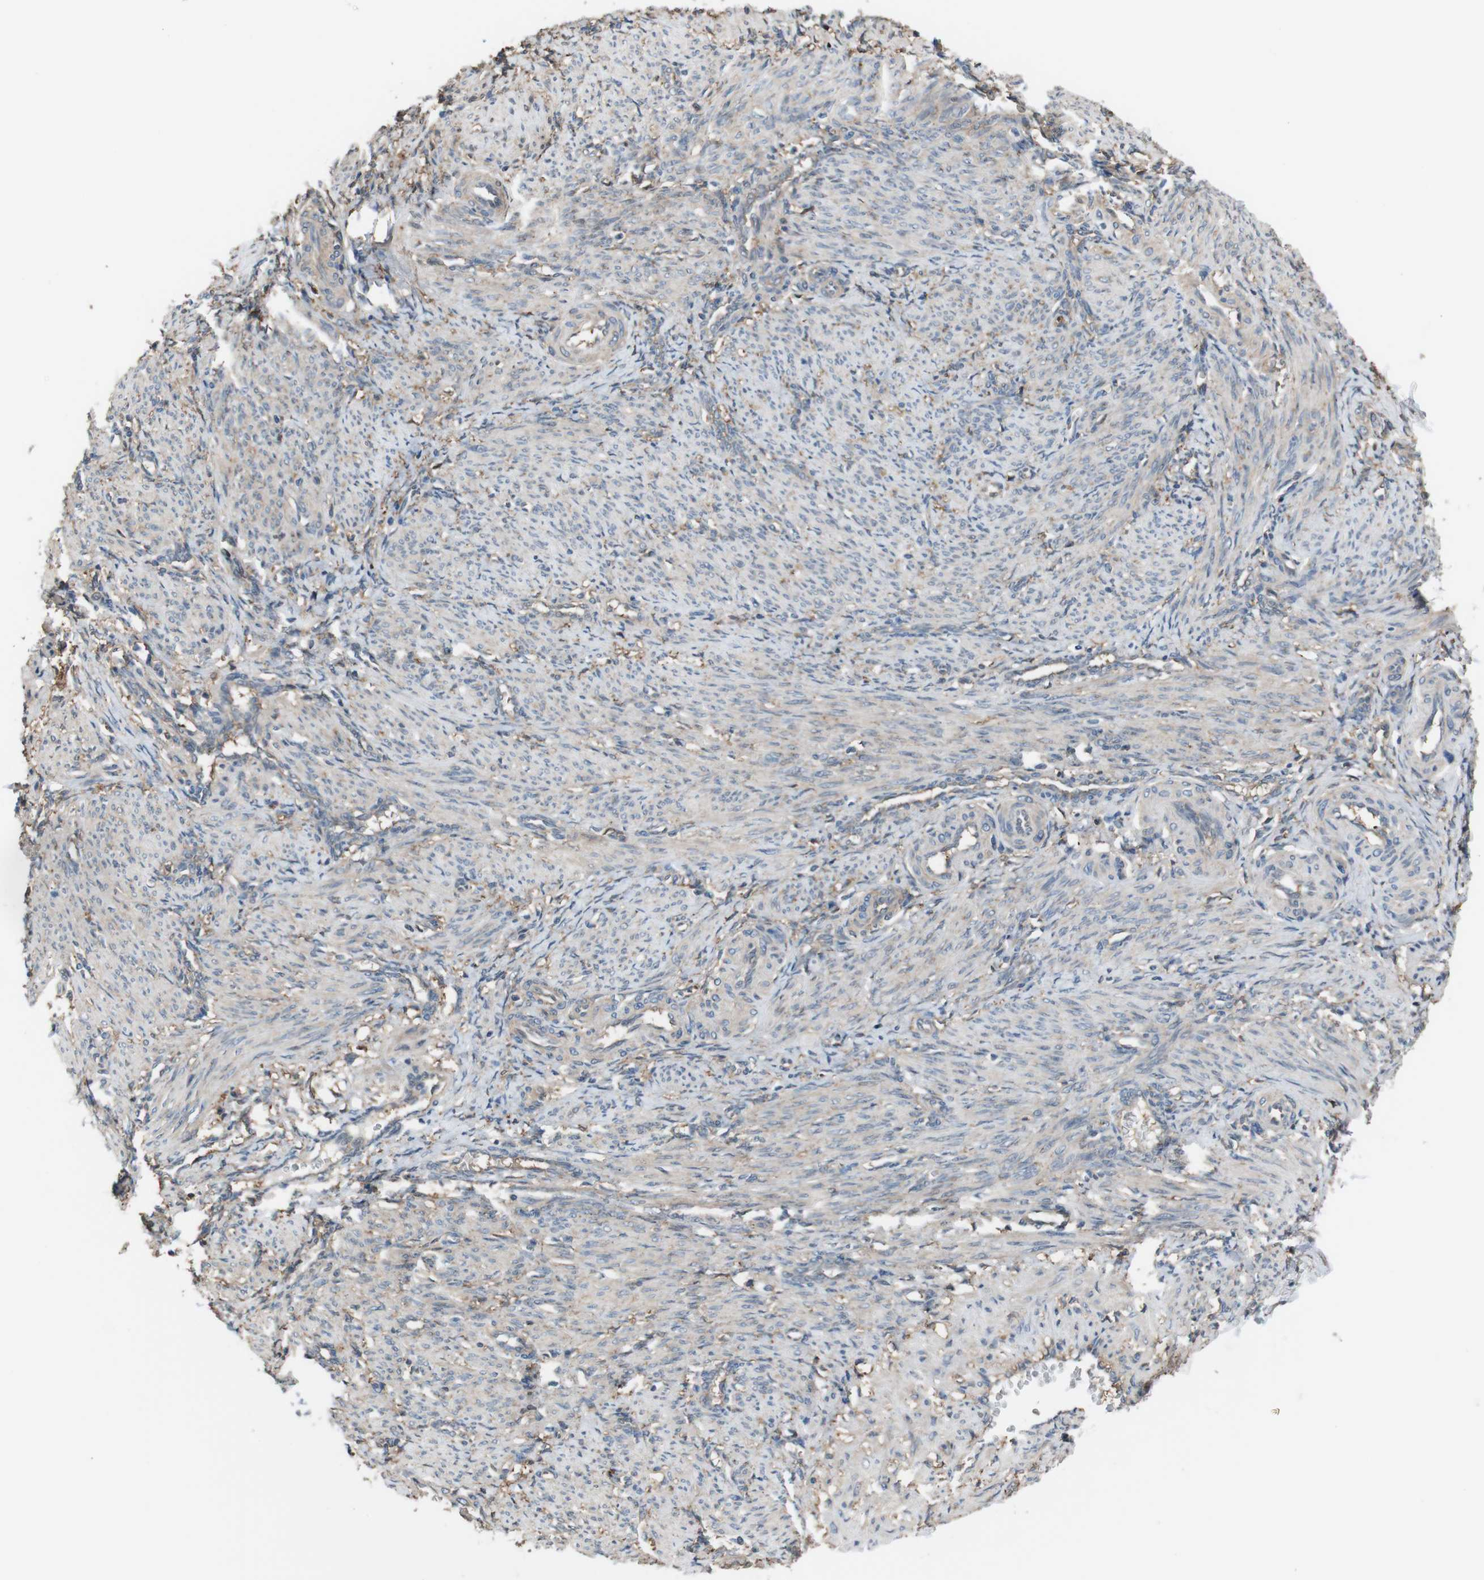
{"staining": {"intensity": "moderate", "quantity": "25%-75%", "location": "cytoplasmic/membranous"}, "tissue": "smooth muscle", "cell_type": "Smooth muscle cells", "image_type": "normal", "snomed": [{"axis": "morphology", "description": "Normal tissue, NOS"}, {"axis": "topography", "description": "Endometrium"}], "caption": "Immunohistochemical staining of benign smooth muscle displays 25%-75% levels of moderate cytoplasmic/membranous protein positivity in about 25%-75% of smooth muscle cells.", "gene": "ATP2B1", "patient": {"sex": "female", "age": 33}}